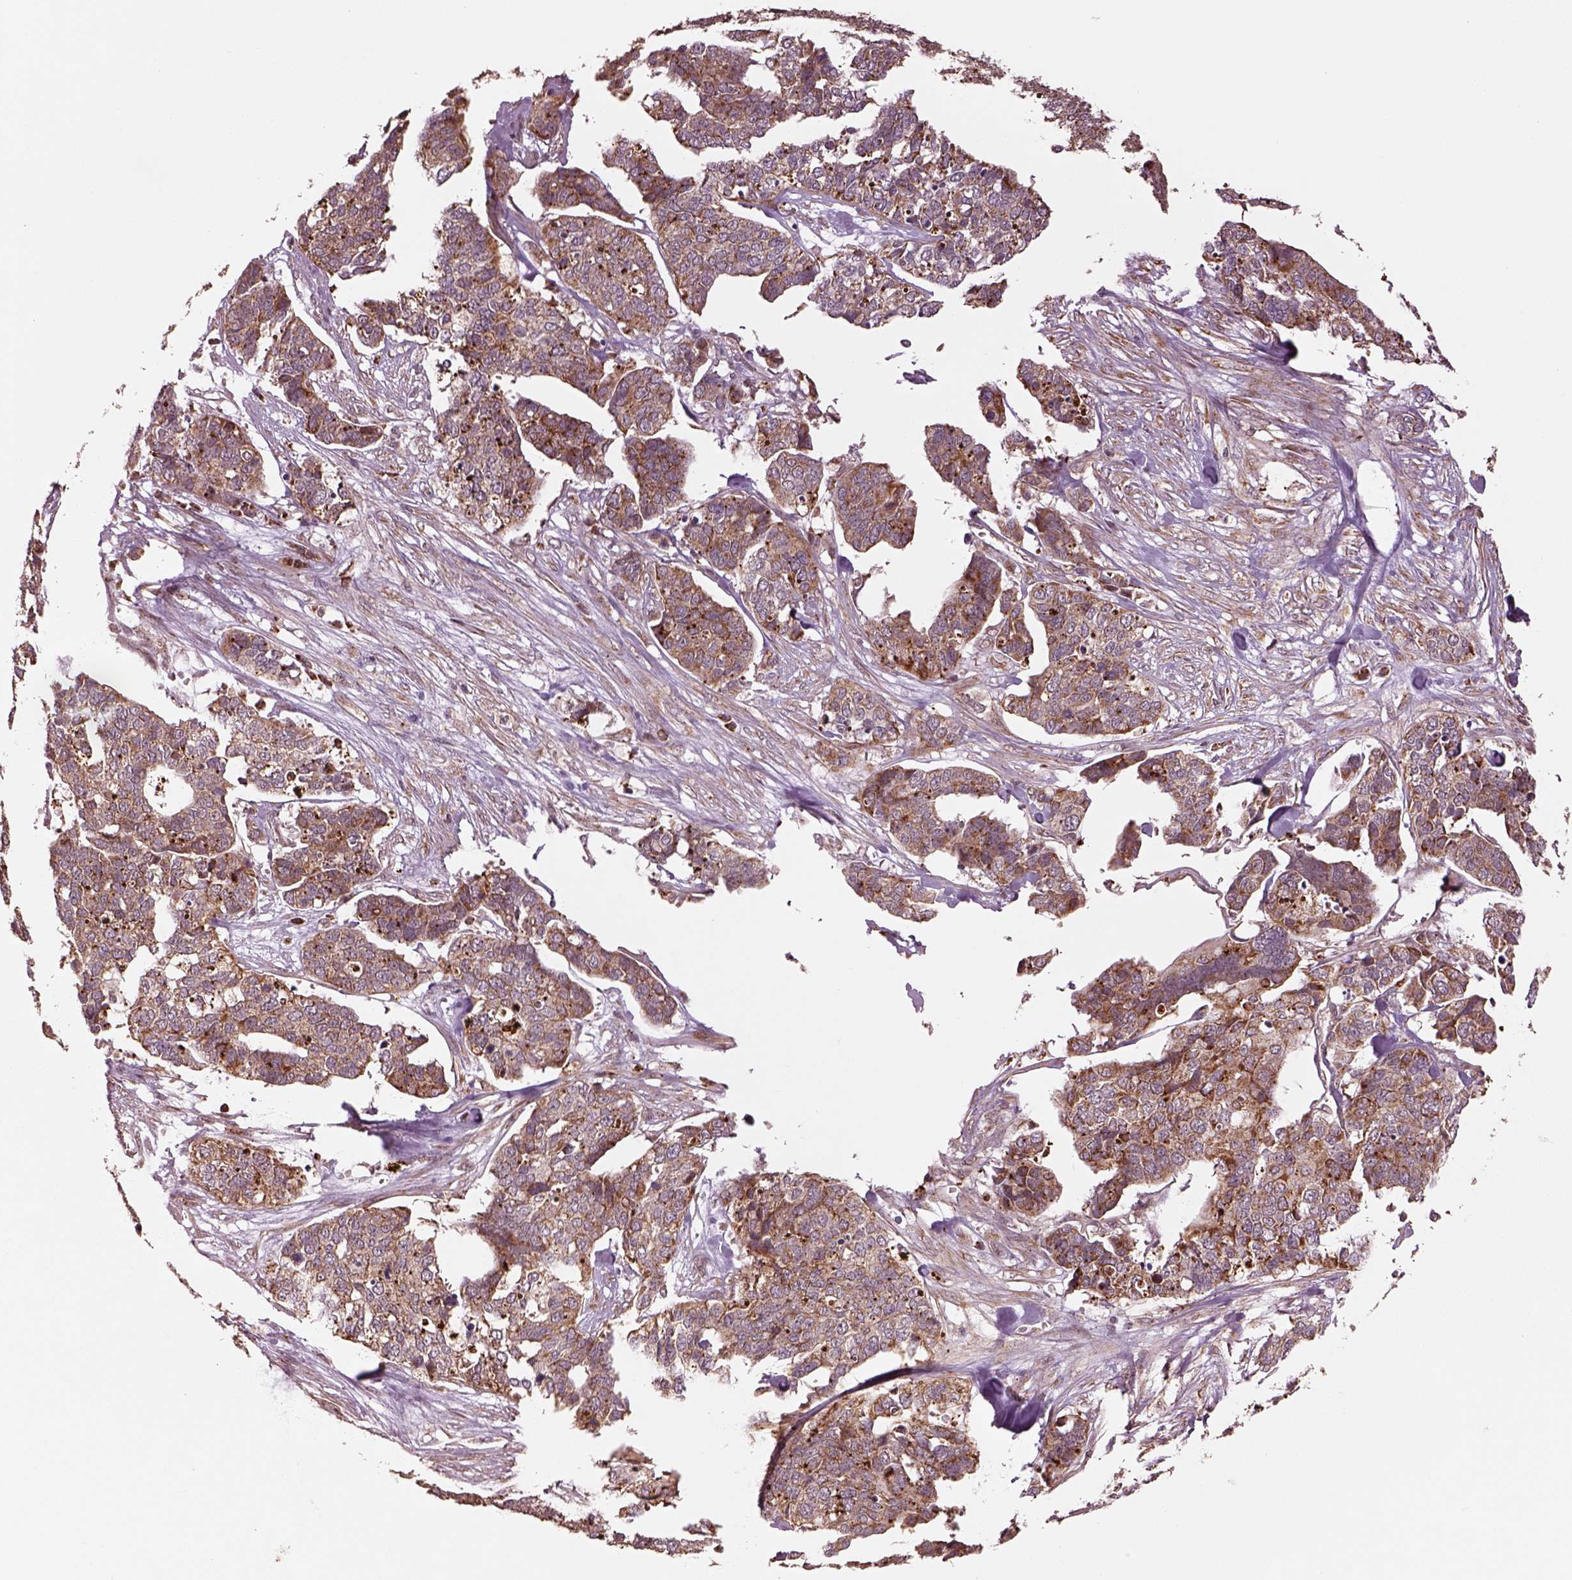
{"staining": {"intensity": "moderate", "quantity": ">75%", "location": "cytoplasmic/membranous"}, "tissue": "ovarian cancer", "cell_type": "Tumor cells", "image_type": "cancer", "snomed": [{"axis": "morphology", "description": "Carcinoma, endometroid"}, {"axis": "topography", "description": "Ovary"}], "caption": "The micrograph displays a brown stain indicating the presence of a protein in the cytoplasmic/membranous of tumor cells in ovarian endometroid carcinoma. The staining is performed using DAB (3,3'-diaminobenzidine) brown chromogen to label protein expression. The nuclei are counter-stained blue using hematoxylin.", "gene": "SEL1L3", "patient": {"sex": "female", "age": 65}}